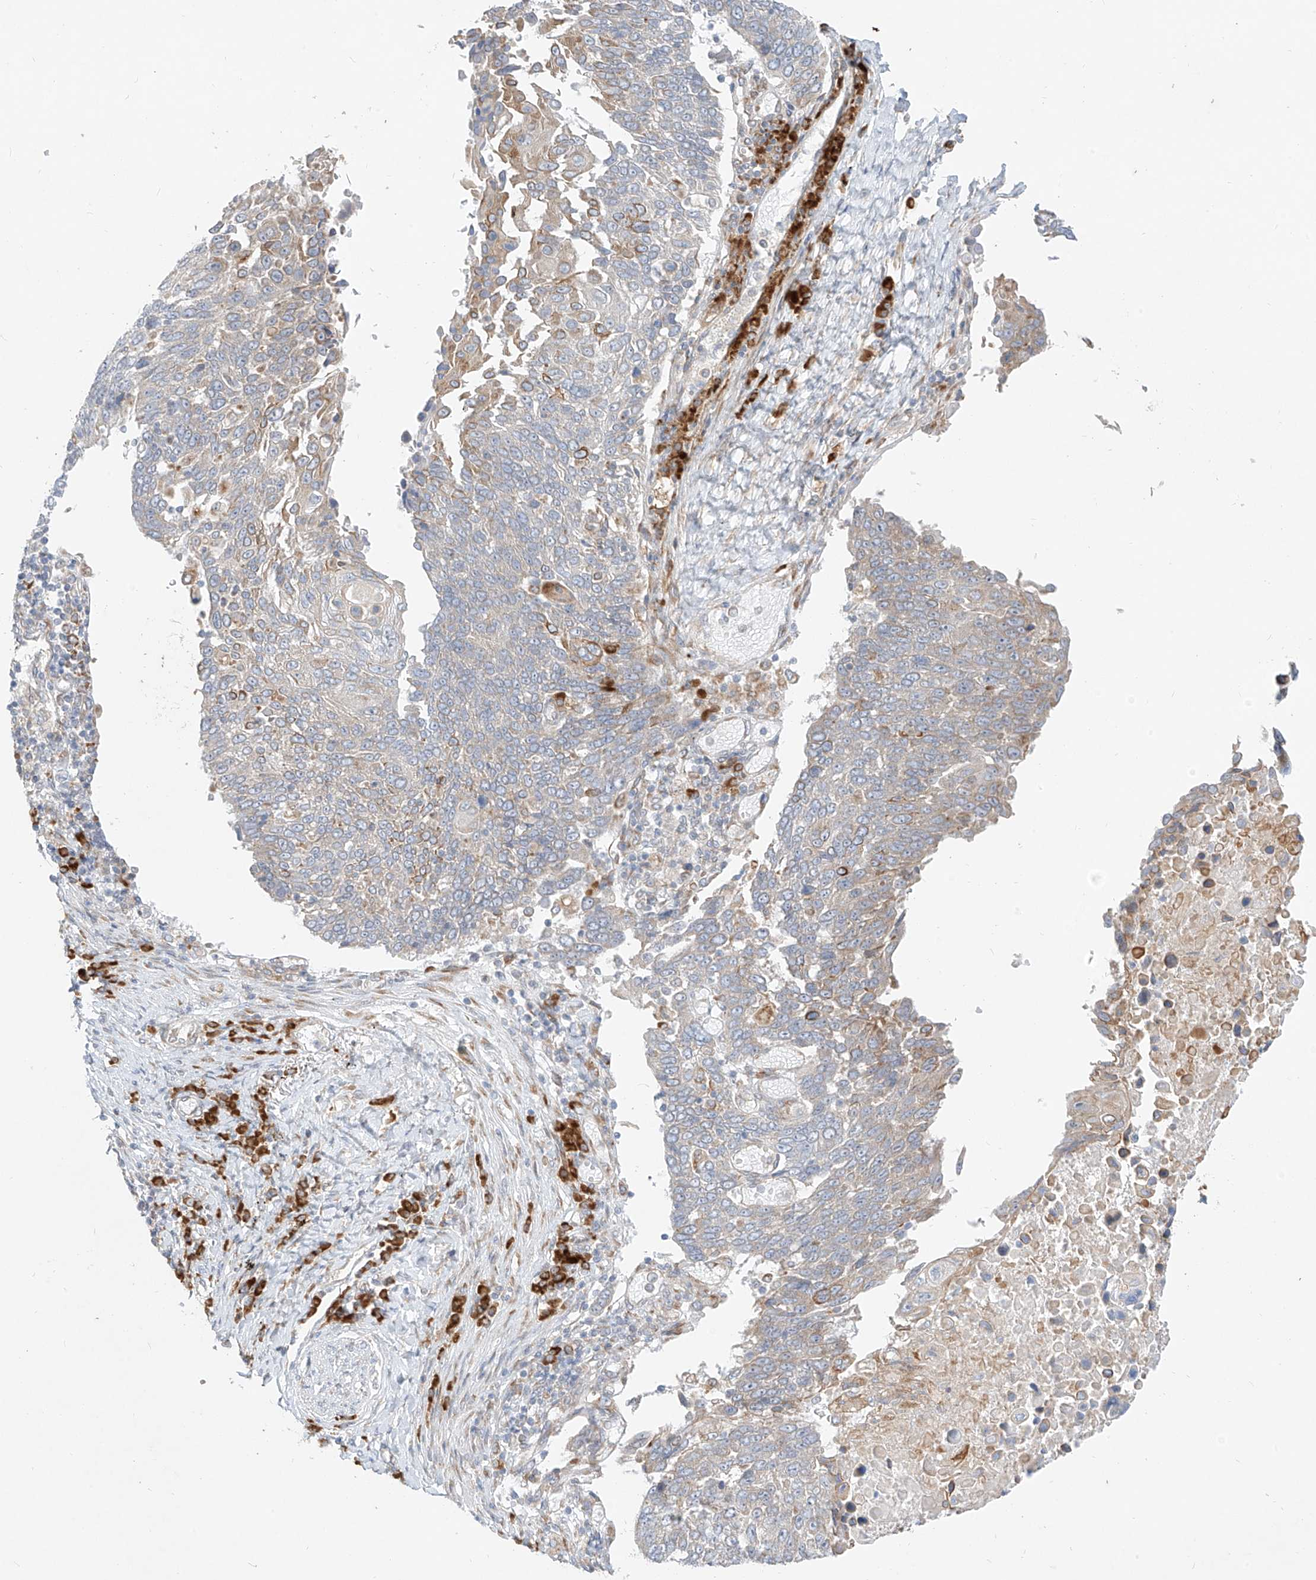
{"staining": {"intensity": "moderate", "quantity": "<25%", "location": "cytoplasmic/membranous"}, "tissue": "lung cancer", "cell_type": "Tumor cells", "image_type": "cancer", "snomed": [{"axis": "morphology", "description": "Squamous cell carcinoma, NOS"}, {"axis": "topography", "description": "Lung"}], "caption": "Lung squamous cell carcinoma stained for a protein demonstrates moderate cytoplasmic/membranous positivity in tumor cells.", "gene": "STT3A", "patient": {"sex": "male", "age": 66}}